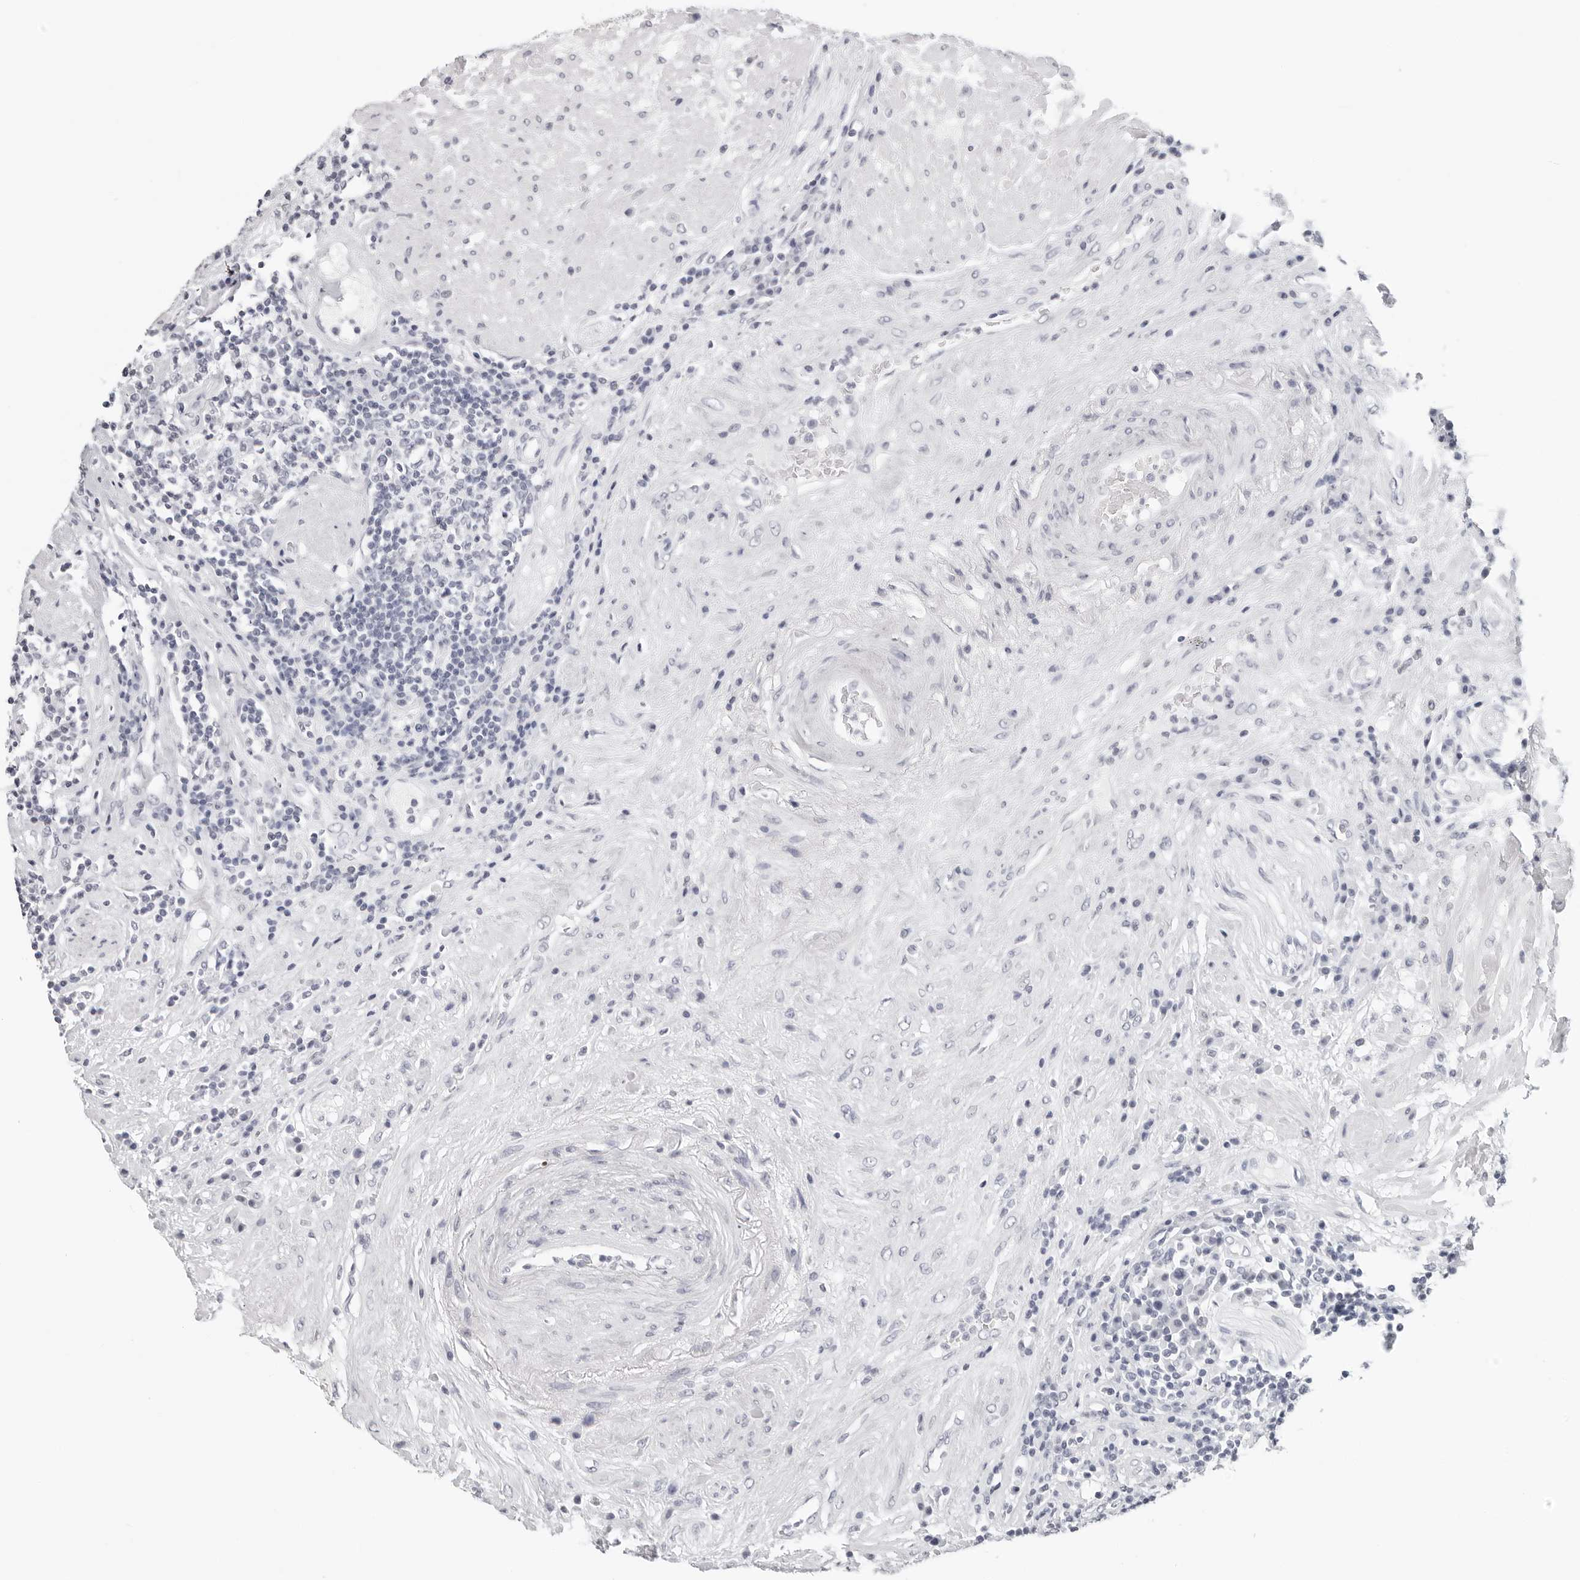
{"staining": {"intensity": "negative", "quantity": "none", "location": "none"}, "tissue": "seminal vesicle", "cell_type": "Glandular cells", "image_type": "normal", "snomed": [{"axis": "morphology", "description": "Normal tissue, NOS"}, {"axis": "topography", "description": "Seminal veicle"}], "caption": "A high-resolution micrograph shows immunohistochemistry (IHC) staining of normal seminal vesicle, which shows no significant expression in glandular cells. Brightfield microscopy of IHC stained with DAB (brown) and hematoxylin (blue), captured at high magnification.", "gene": "AGMAT", "patient": {"sex": "male", "age": 61}}